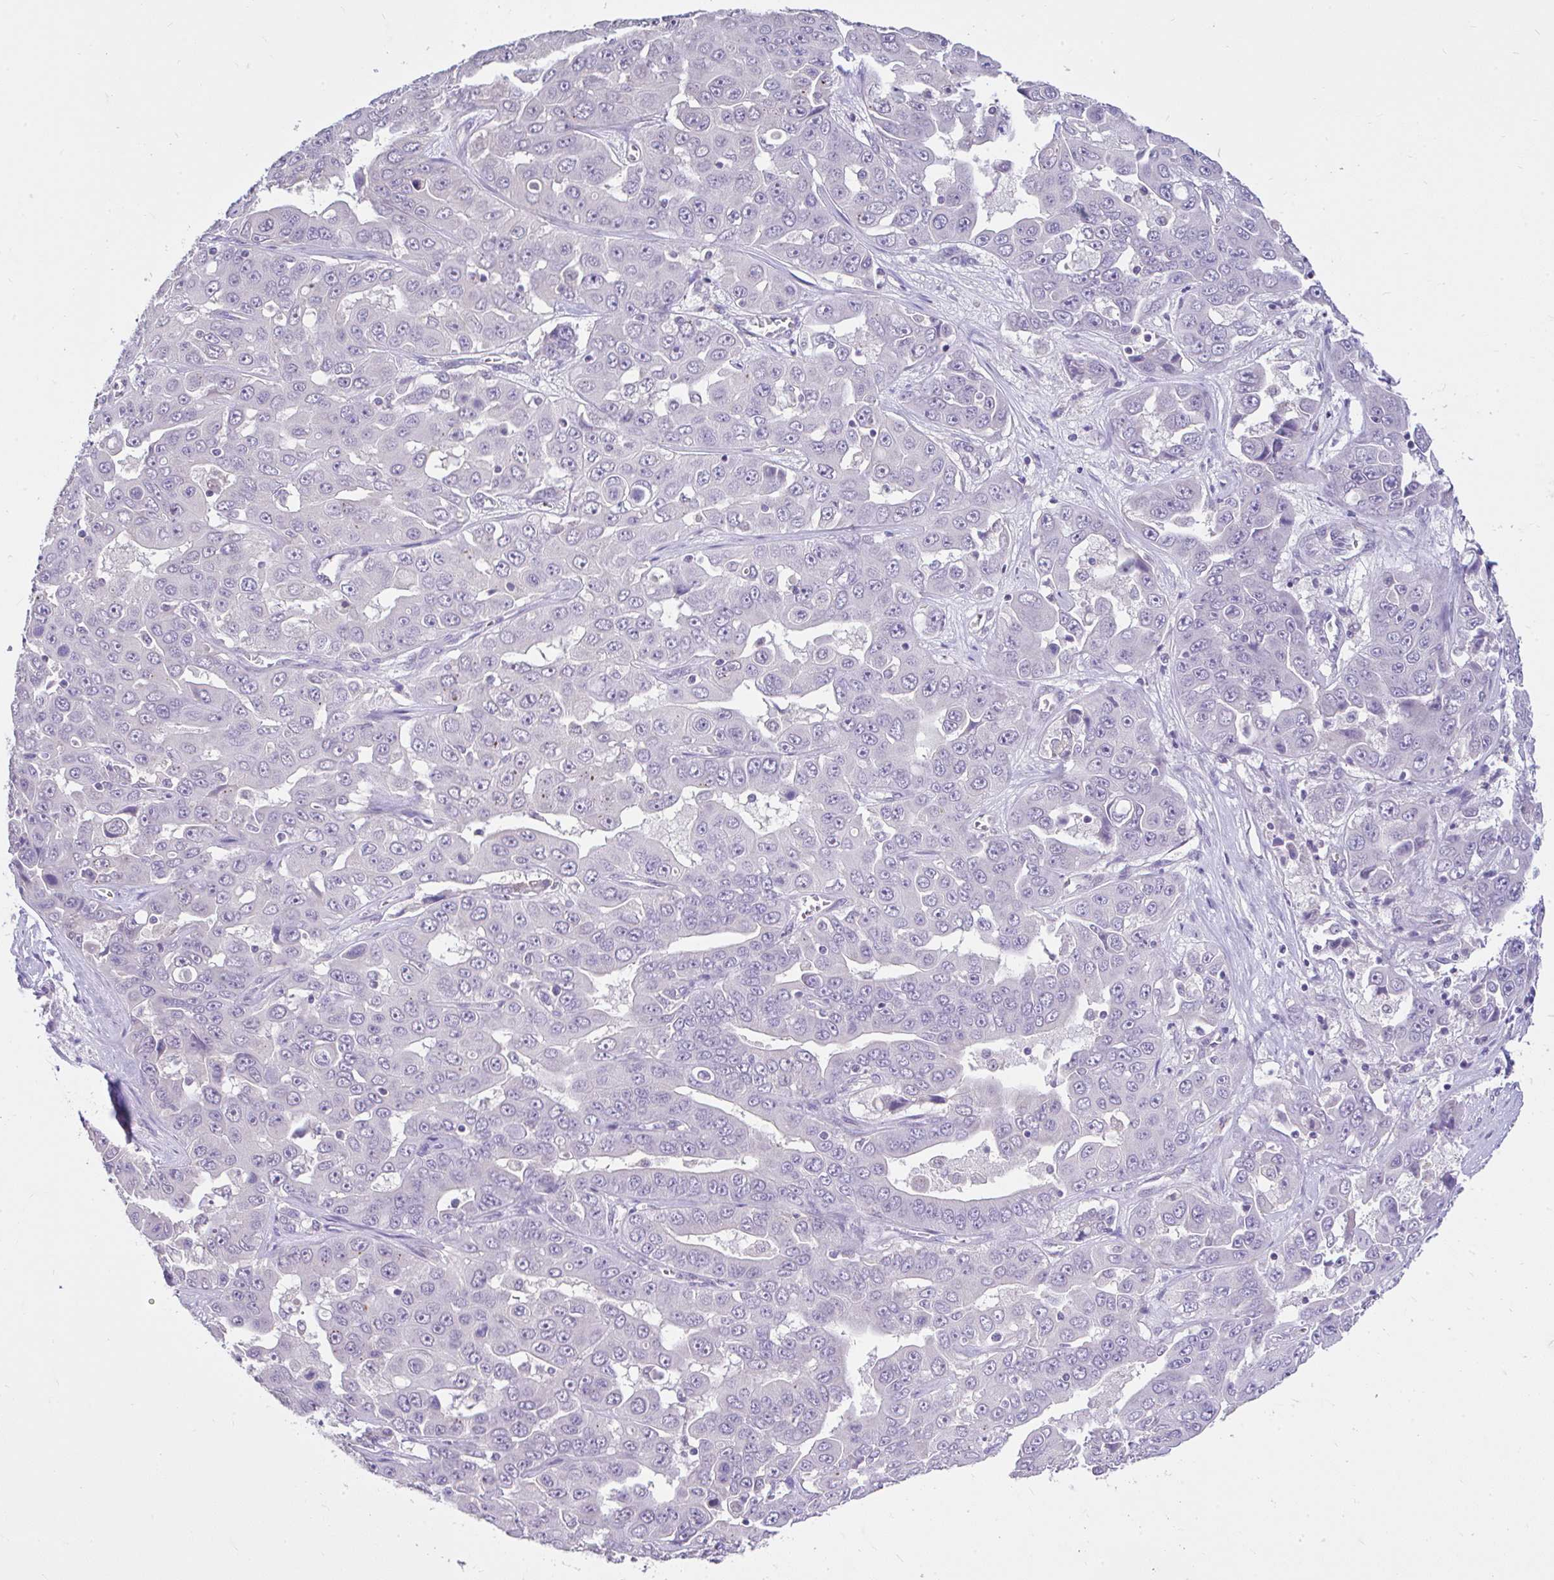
{"staining": {"intensity": "negative", "quantity": "none", "location": "none"}, "tissue": "liver cancer", "cell_type": "Tumor cells", "image_type": "cancer", "snomed": [{"axis": "morphology", "description": "Cholangiocarcinoma"}, {"axis": "topography", "description": "Liver"}], "caption": "DAB (3,3'-diaminobenzidine) immunohistochemical staining of cholangiocarcinoma (liver) exhibits no significant staining in tumor cells.", "gene": "CTU1", "patient": {"sex": "female", "age": 52}}